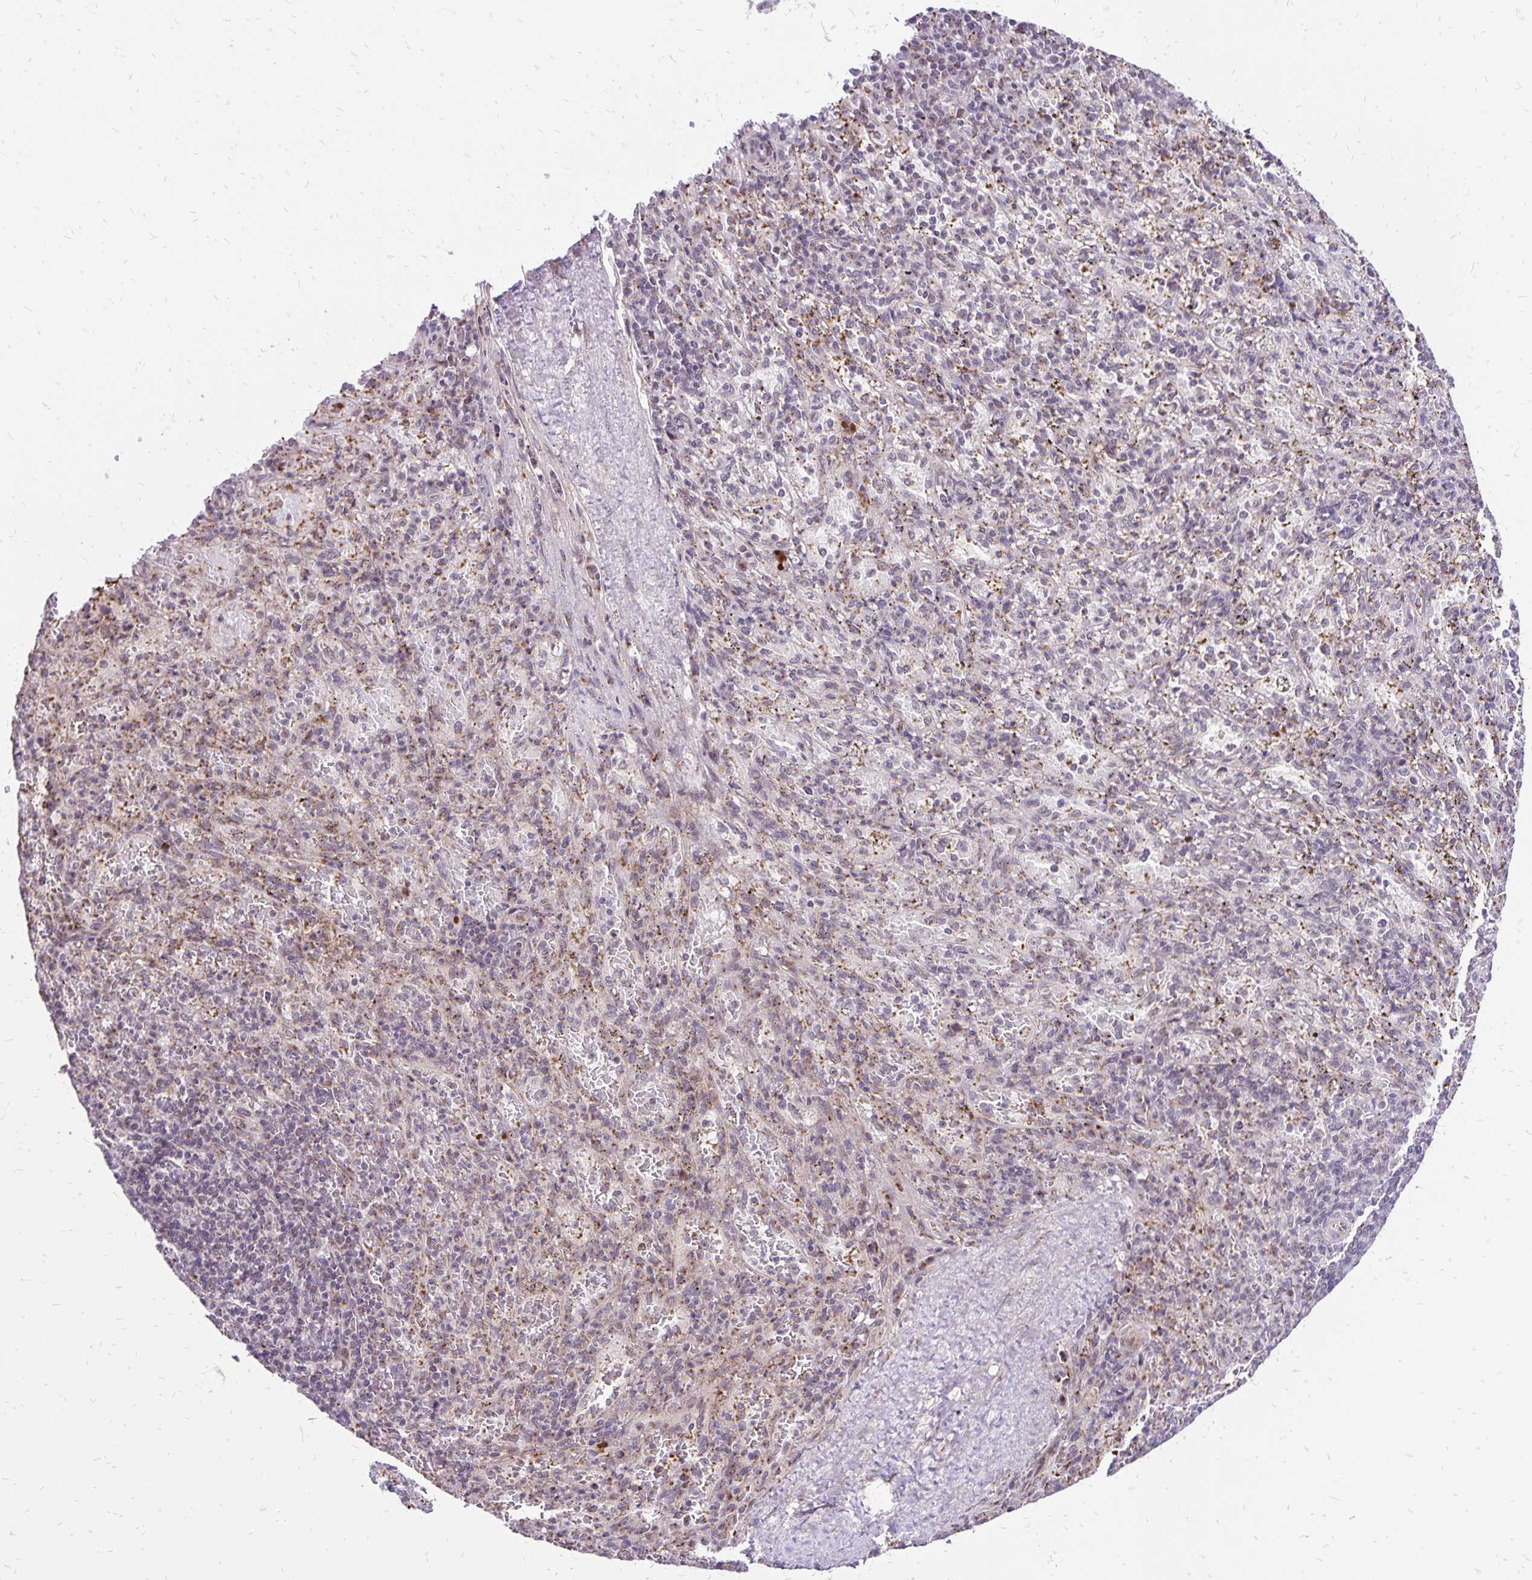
{"staining": {"intensity": "negative", "quantity": "none", "location": "none"}, "tissue": "spleen", "cell_type": "Cells in red pulp", "image_type": "normal", "snomed": [{"axis": "morphology", "description": "Normal tissue, NOS"}, {"axis": "topography", "description": "Spleen"}], "caption": "The micrograph displays no staining of cells in red pulp in benign spleen. Nuclei are stained in blue.", "gene": "GOLGA5", "patient": {"sex": "male", "age": 57}}